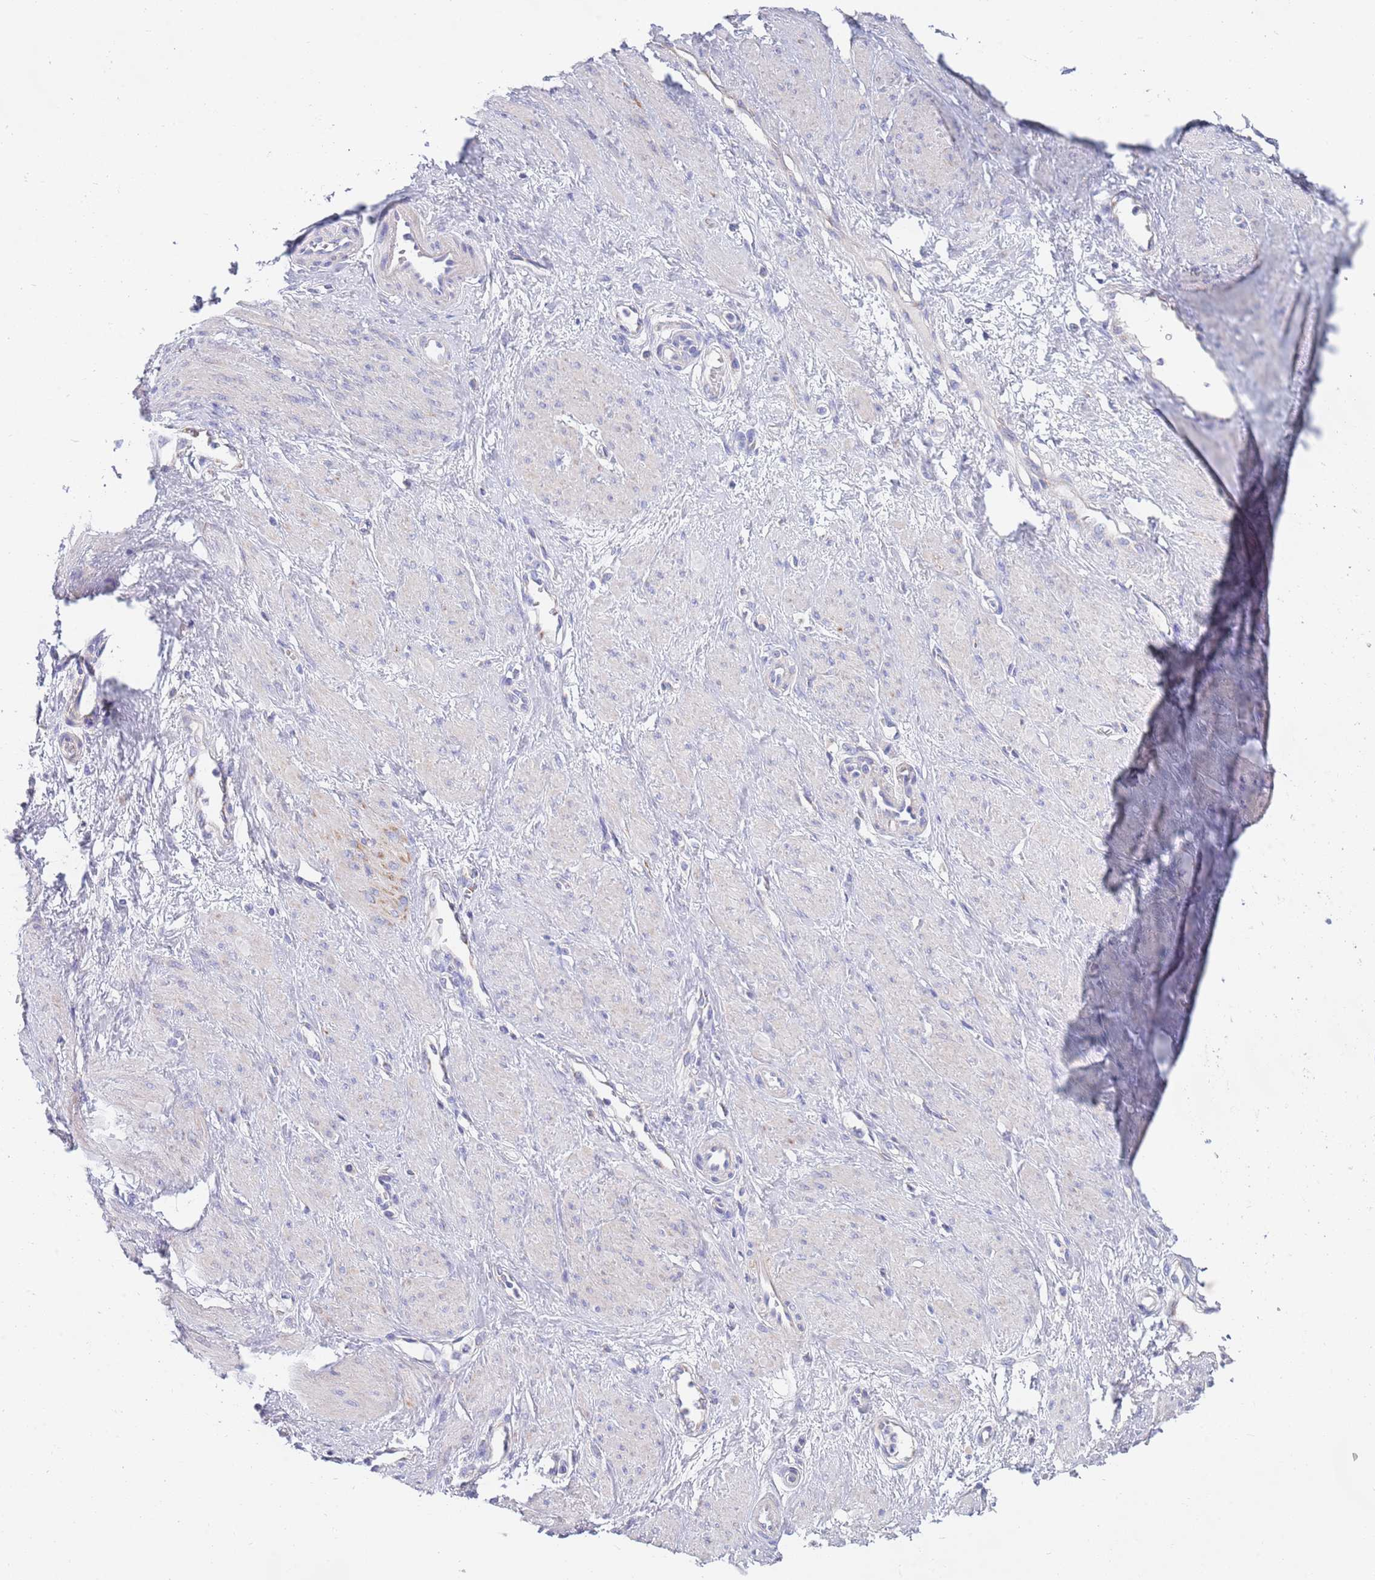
{"staining": {"intensity": "negative", "quantity": "none", "location": "none"}, "tissue": "smooth muscle", "cell_type": "Smooth muscle cells", "image_type": "normal", "snomed": [{"axis": "morphology", "description": "Normal tissue, NOS"}, {"axis": "topography", "description": "Smooth muscle"}, {"axis": "topography", "description": "Uterus"}], "caption": "This is a micrograph of immunohistochemistry (IHC) staining of unremarkable smooth muscle, which shows no staining in smooth muscle cells.", "gene": "EMC8", "patient": {"sex": "female", "age": 39}}